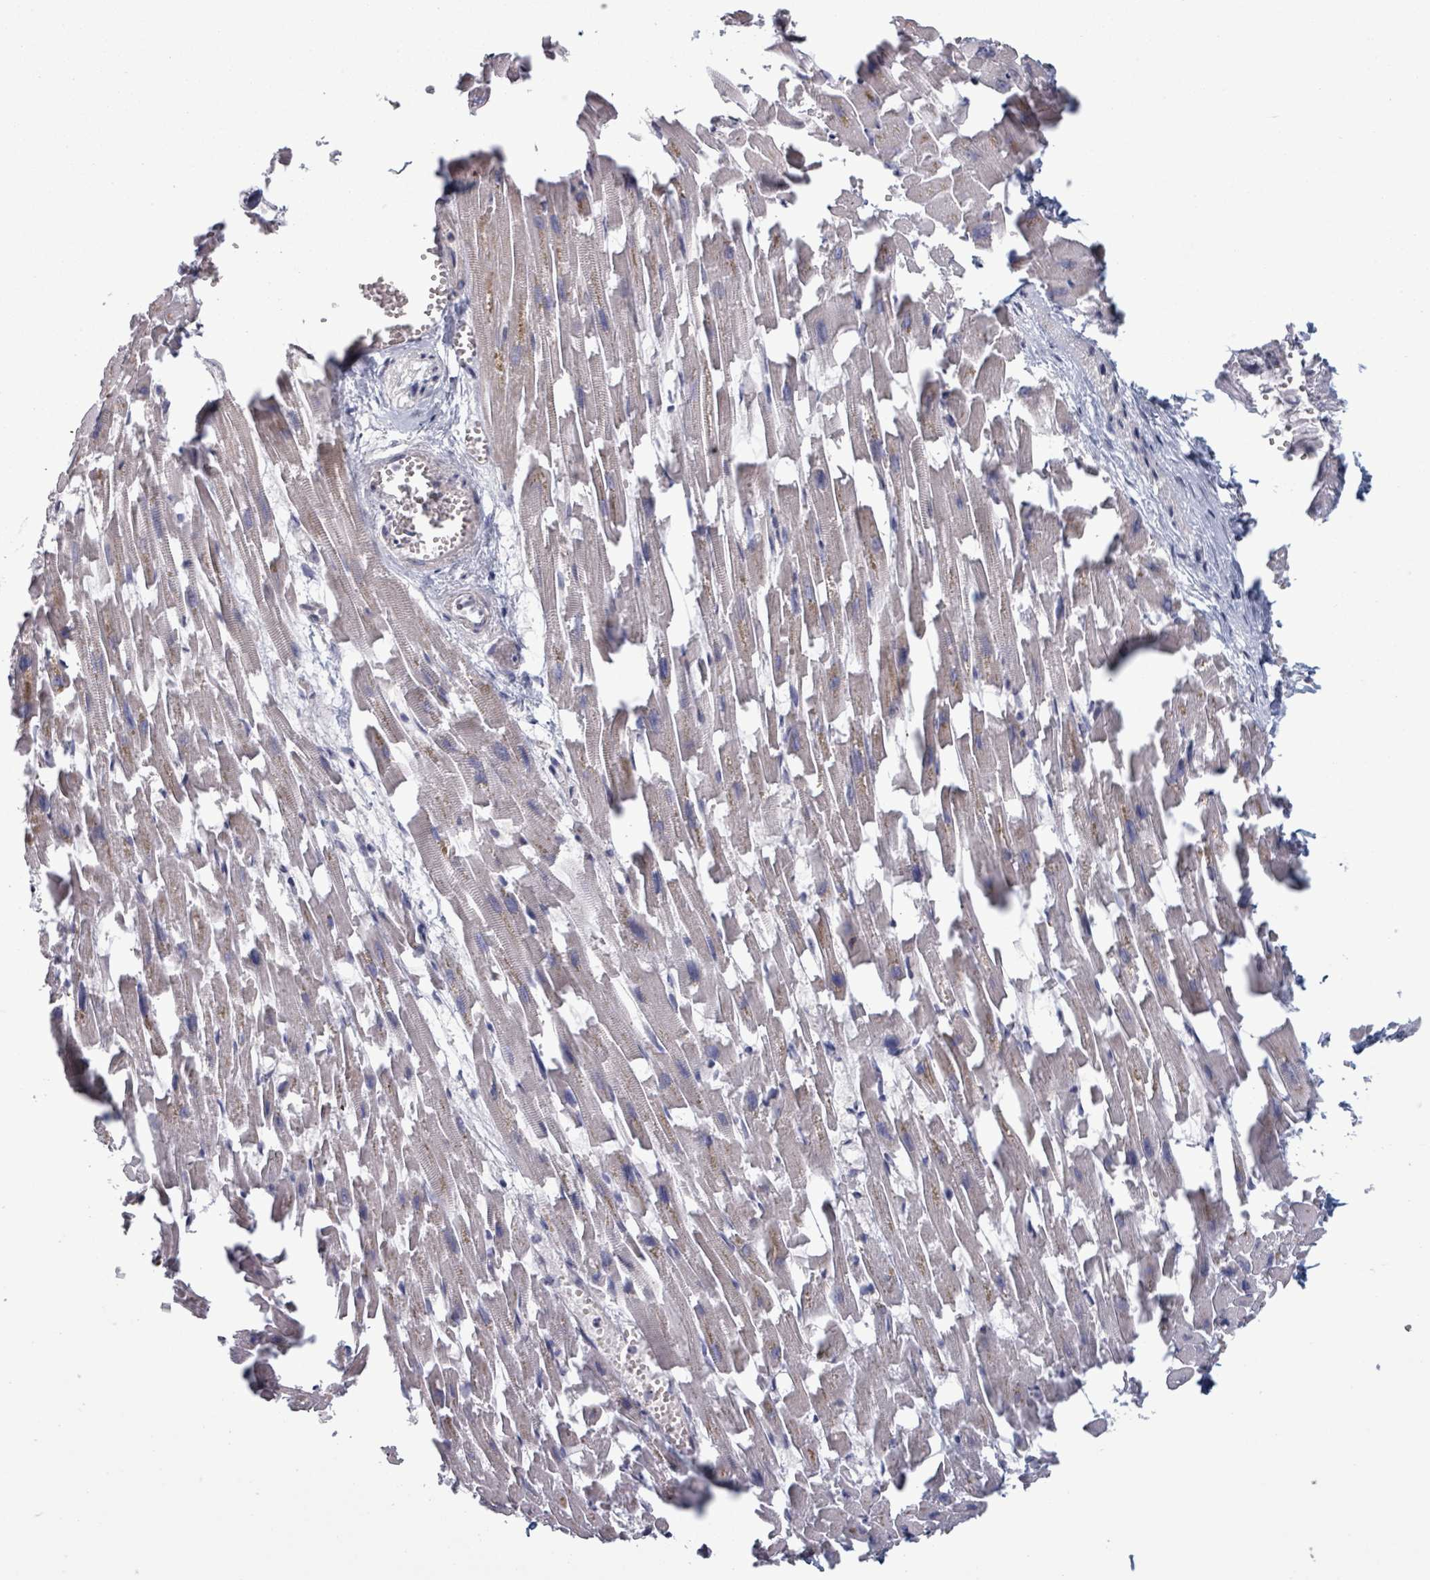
{"staining": {"intensity": "weak", "quantity": "<25%", "location": "cytoplasmic/membranous"}, "tissue": "heart muscle", "cell_type": "Cardiomyocytes", "image_type": "normal", "snomed": [{"axis": "morphology", "description": "Normal tissue, NOS"}, {"axis": "topography", "description": "Heart"}], "caption": "DAB (3,3'-diaminobenzidine) immunohistochemical staining of unremarkable human heart muscle shows no significant positivity in cardiomyocytes.", "gene": "FKBP1A", "patient": {"sex": "female", "age": 64}}